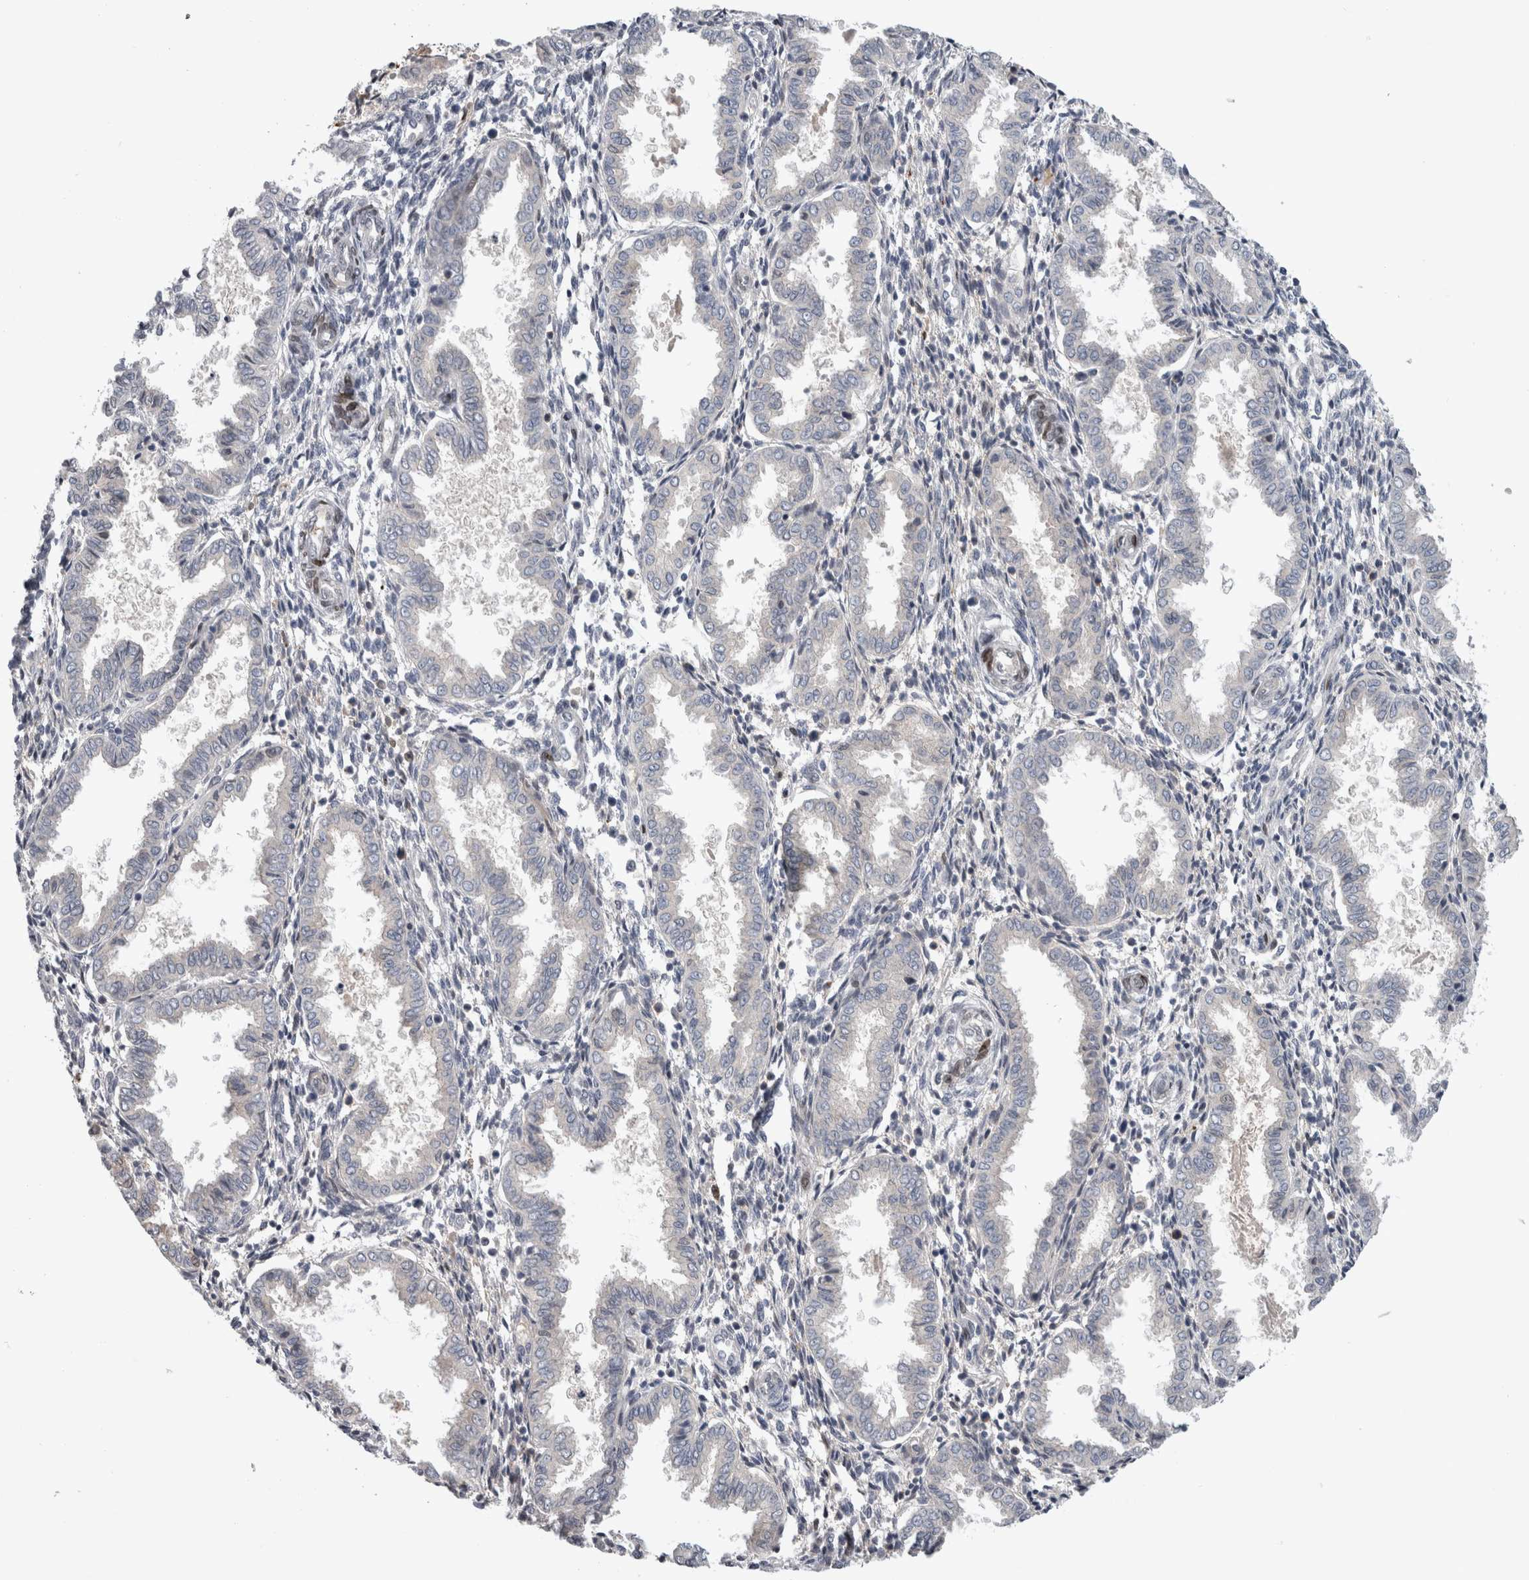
{"staining": {"intensity": "weak", "quantity": "<25%", "location": "nuclear"}, "tissue": "endometrium", "cell_type": "Cells in endometrial stroma", "image_type": "normal", "snomed": [{"axis": "morphology", "description": "Normal tissue, NOS"}, {"axis": "topography", "description": "Endometrium"}], "caption": "Protein analysis of unremarkable endometrium displays no significant expression in cells in endometrial stroma. (Immunohistochemistry (ihc), brightfield microscopy, high magnification).", "gene": "DMTN", "patient": {"sex": "female", "age": 33}}